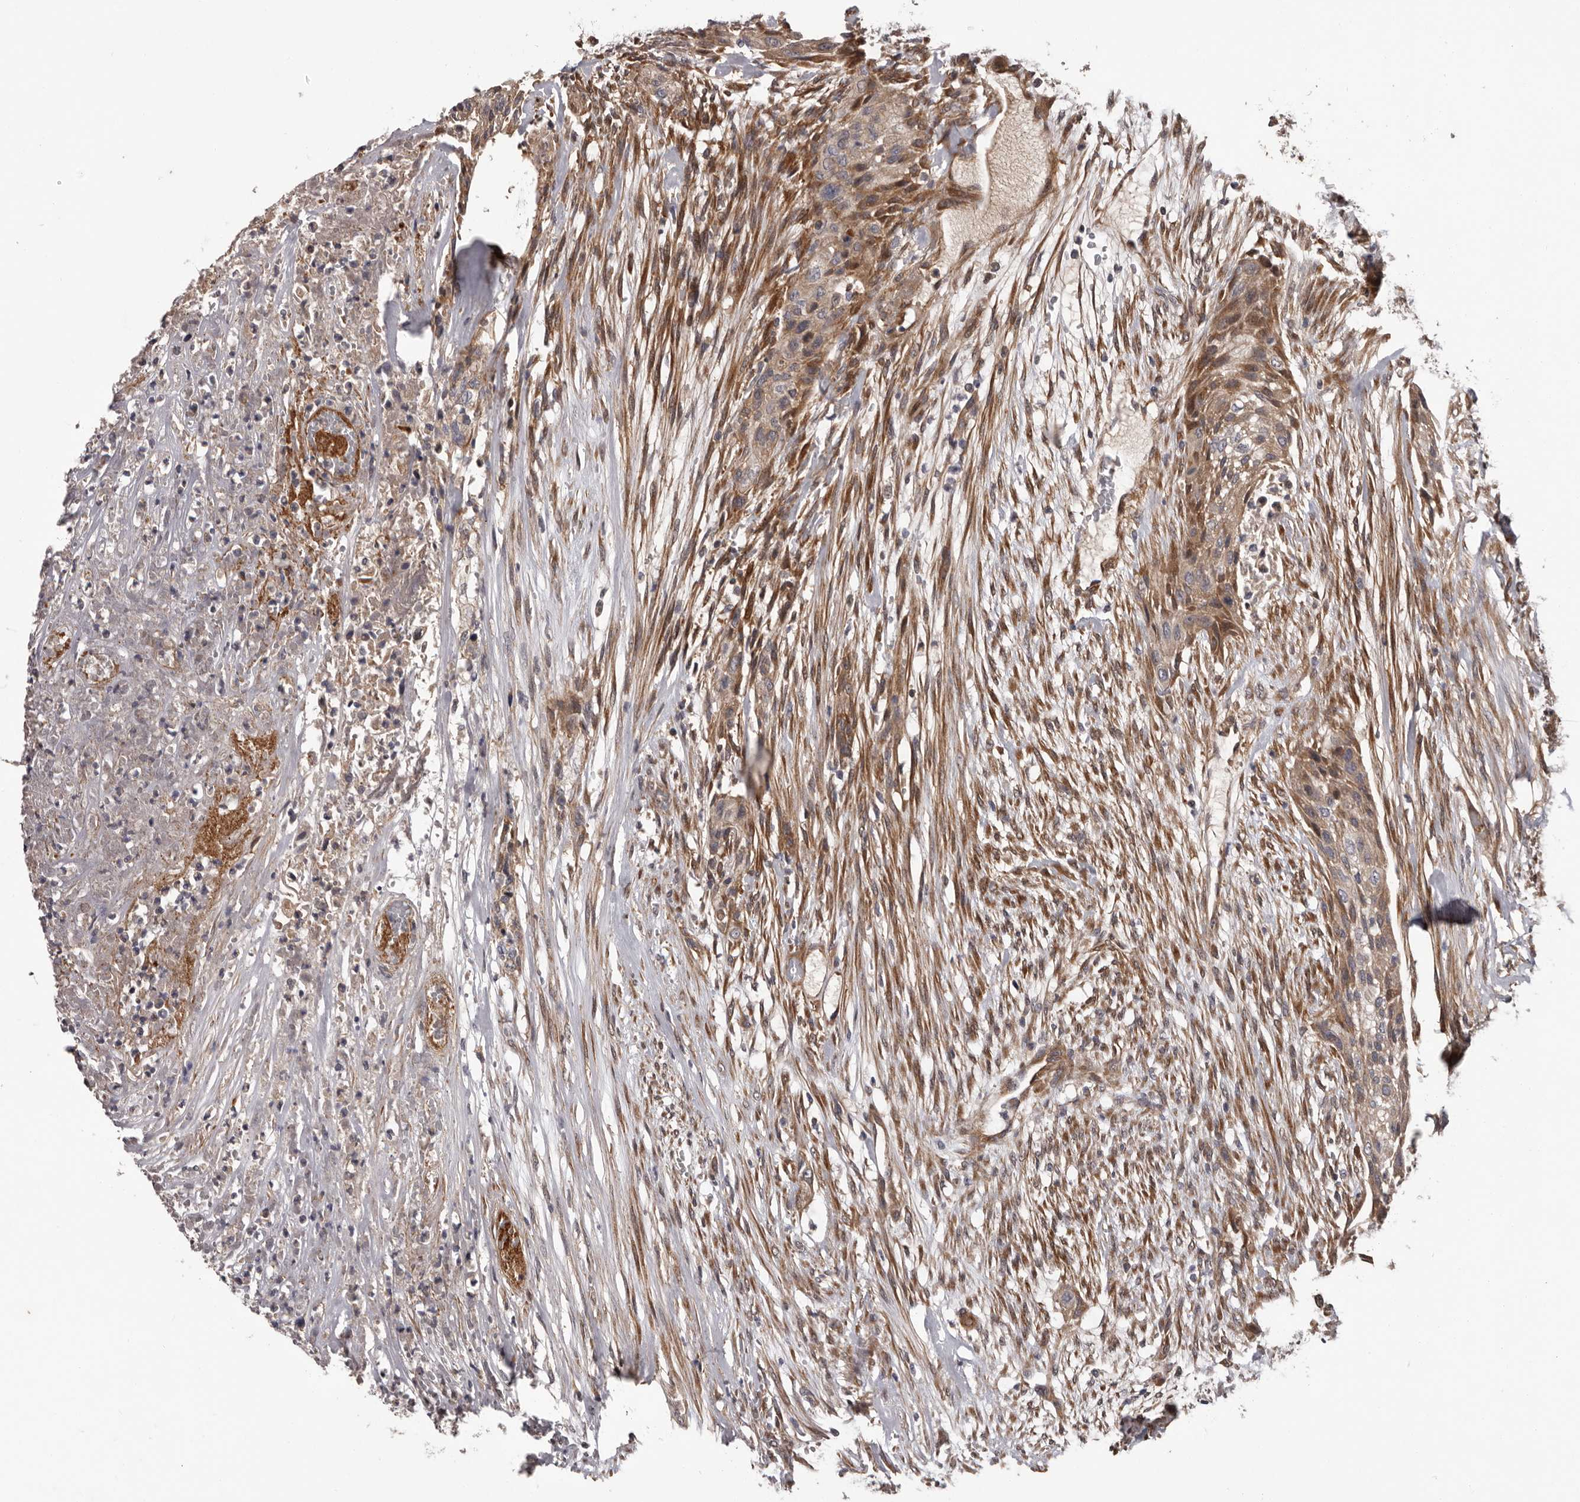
{"staining": {"intensity": "weak", "quantity": ">75%", "location": "cytoplasmic/membranous"}, "tissue": "urothelial cancer", "cell_type": "Tumor cells", "image_type": "cancer", "snomed": [{"axis": "morphology", "description": "Urothelial carcinoma, High grade"}, {"axis": "topography", "description": "Urinary bladder"}], "caption": "DAB (3,3'-diaminobenzidine) immunohistochemical staining of human urothelial carcinoma (high-grade) shows weak cytoplasmic/membranous protein expression in about >75% of tumor cells. The protein is shown in brown color, while the nuclei are stained blue.", "gene": "PRKD1", "patient": {"sex": "male", "age": 35}}